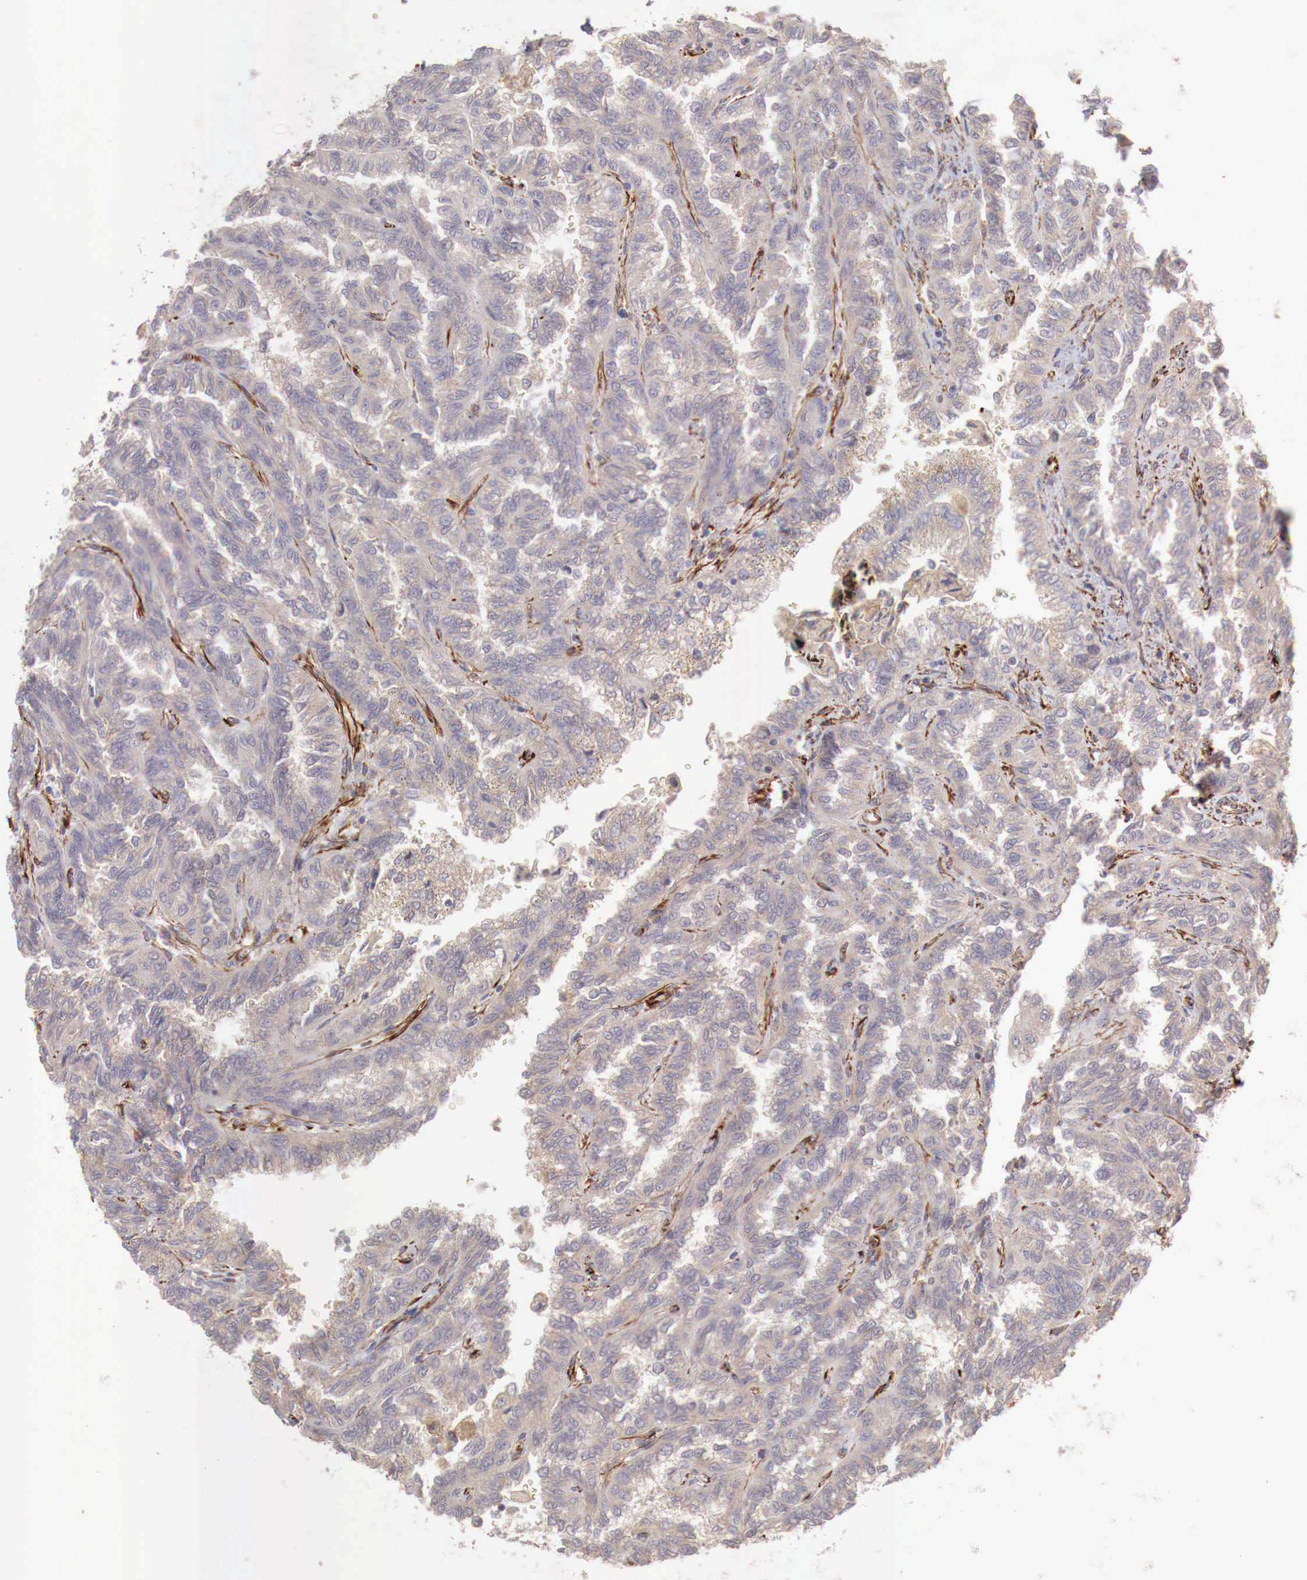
{"staining": {"intensity": "weak", "quantity": ">75%", "location": "cytoplasmic/membranous"}, "tissue": "renal cancer", "cell_type": "Tumor cells", "image_type": "cancer", "snomed": [{"axis": "morphology", "description": "Inflammation, NOS"}, {"axis": "morphology", "description": "Adenocarcinoma, NOS"}, {"axis": "topography", "description": "Kidney"}], "caption": "The photomicrograph reveals a brown stain indicating the presence of a protein in the cytoplasmic/membranous of tumor cells in renal cancer (adenocarcinoma).", "gene": "WT1", "patient": {"sex": "male", "age": 68}}